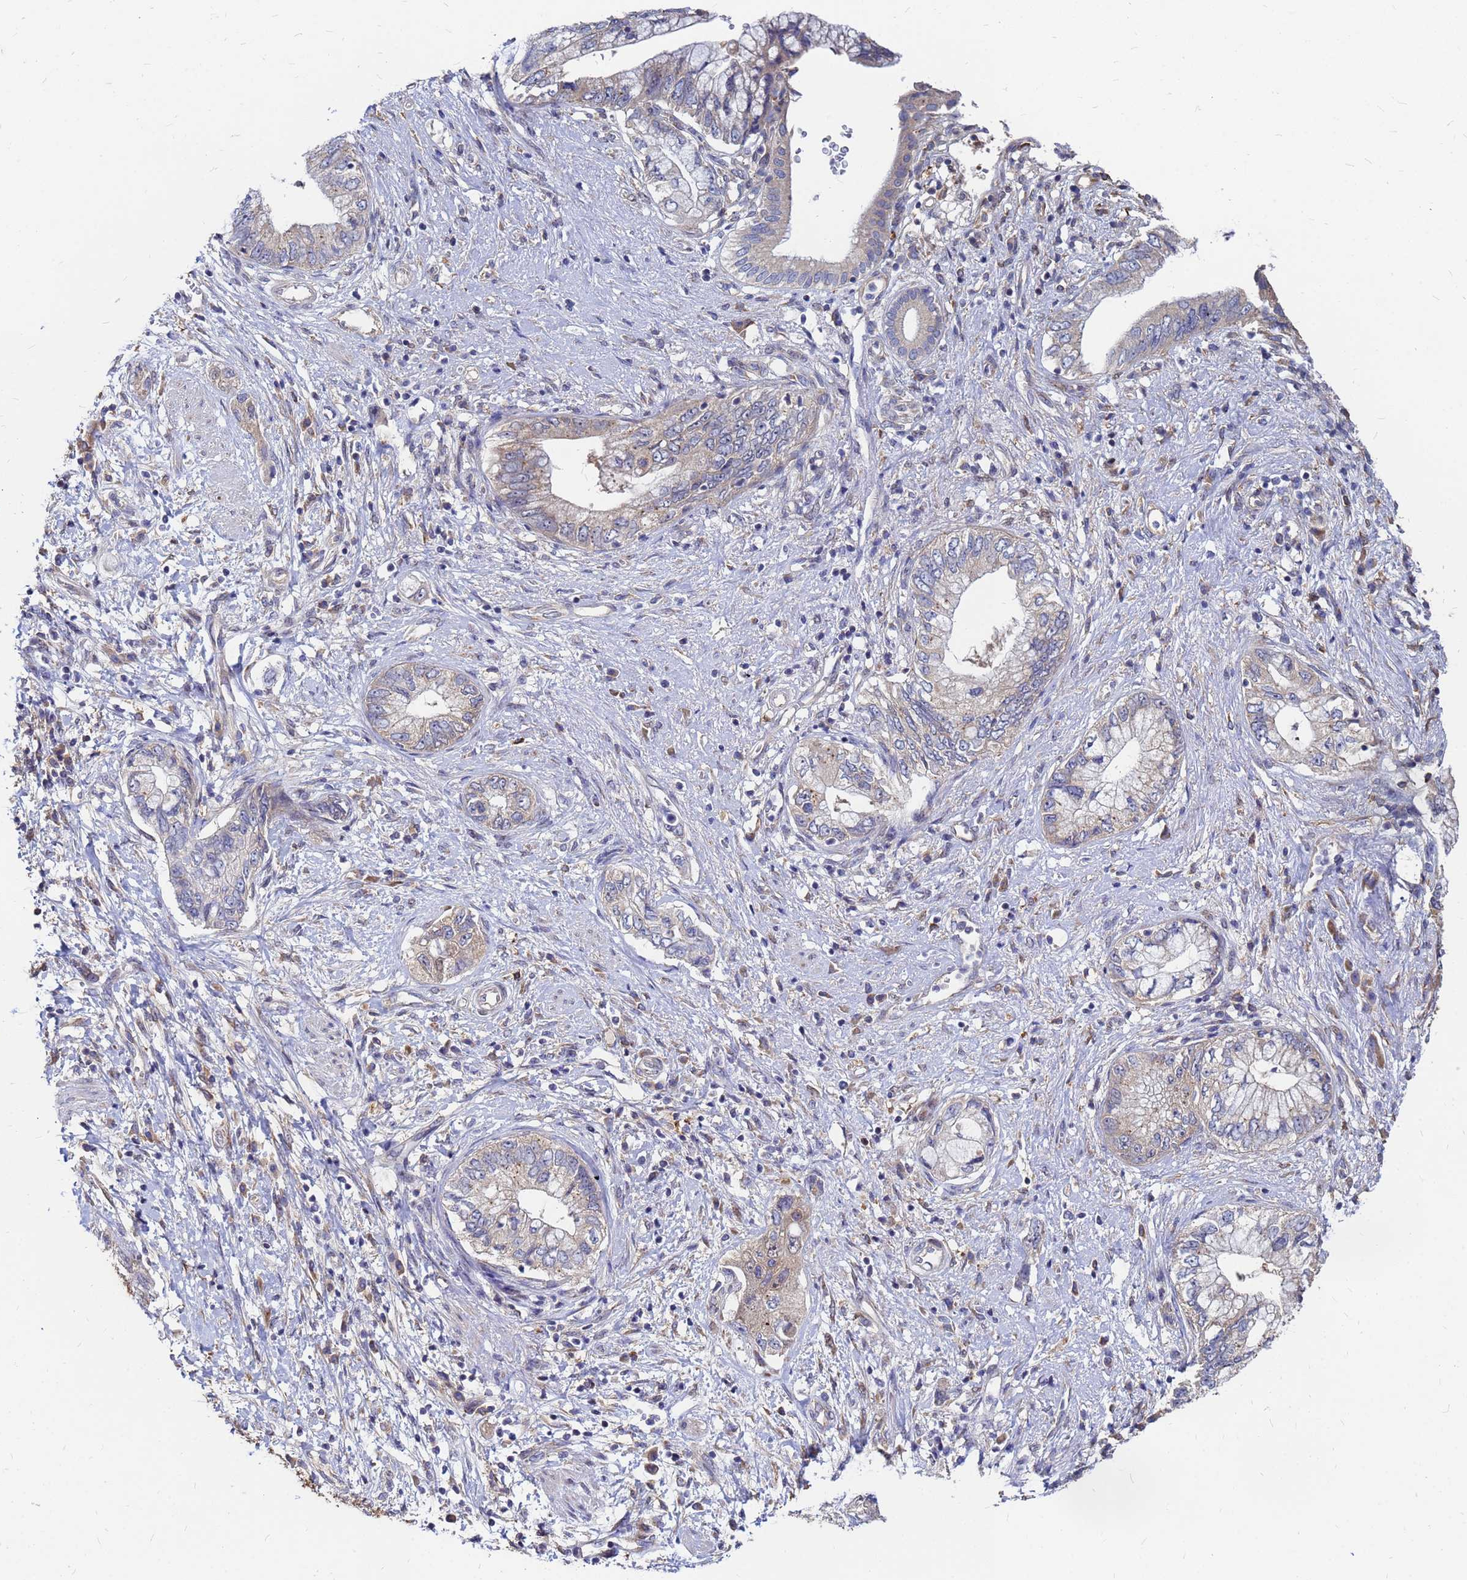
{"staining": {"intensity": "weak", "quantity": "25%-75%", "location": "cytoplasmic/membranous"}, "tissue": "pancreatic cancer", "cell_type": "Tumor cells", "image_type": "cancer", "snomed": [{"axis": "morphology", "description": "Adenocarcinoma, NOS"}, {"axis": "topography", "description": "Pancreas"}], "caption": "Brown immunohistochemical staining in pancreatic cancer (adenocarcinoma) displays weak cytoplasmic/membranous positivity in approximately 25%-75% of tumor cells. (DAB (3,3'-diaminobenzidine) IHC, brown staining for protein, blue staining for nuclei).", "gene": "MOB2", "patient": {"sex": "female", "age": 73}}